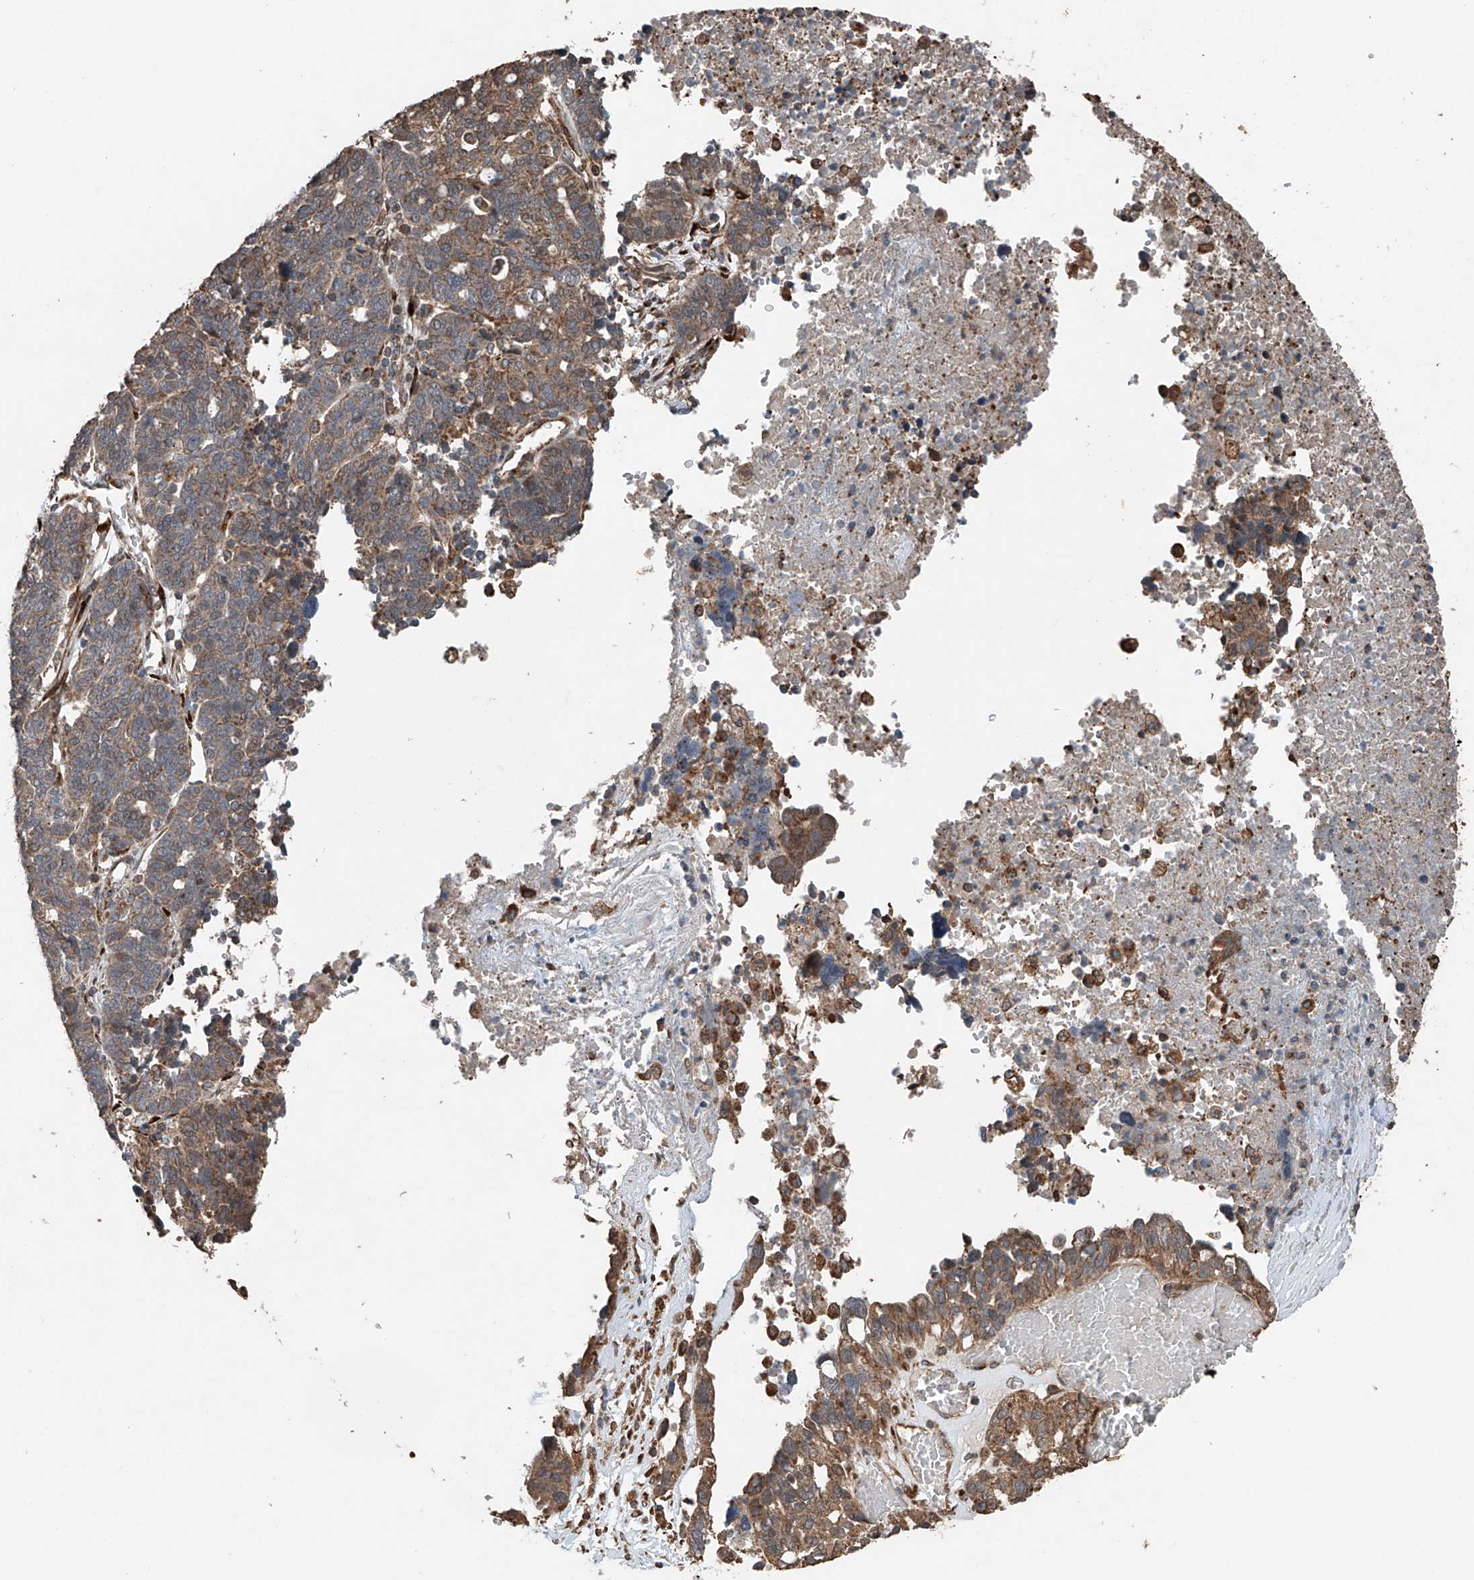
{"staining": {"intensity": "moderate", "quantity": ">75%", "location": "cytoplasmic/membranous"}, "tissue": "ovarian cancer", "cell_type": "Tumor cells", "image_type": "cancer", "snomed": [{"axis": "morphology", "description": "Cystadenocarcinoma, serous, NOS"}, {"axis": "topography", "description": "Ovary"}], "caption": "A photomicrograph of human serous cystadenocarcinoma (ovarian) stained for a protein exhibits moderate cytoplasmic/membranous brown staining in tumor cells. (DAB (3,3'-diaminobenzidine) IHC with brightfield microscopy, high magnification).", "gene": "AP4B1", "patient": {"sex": "female", "age": 59}}